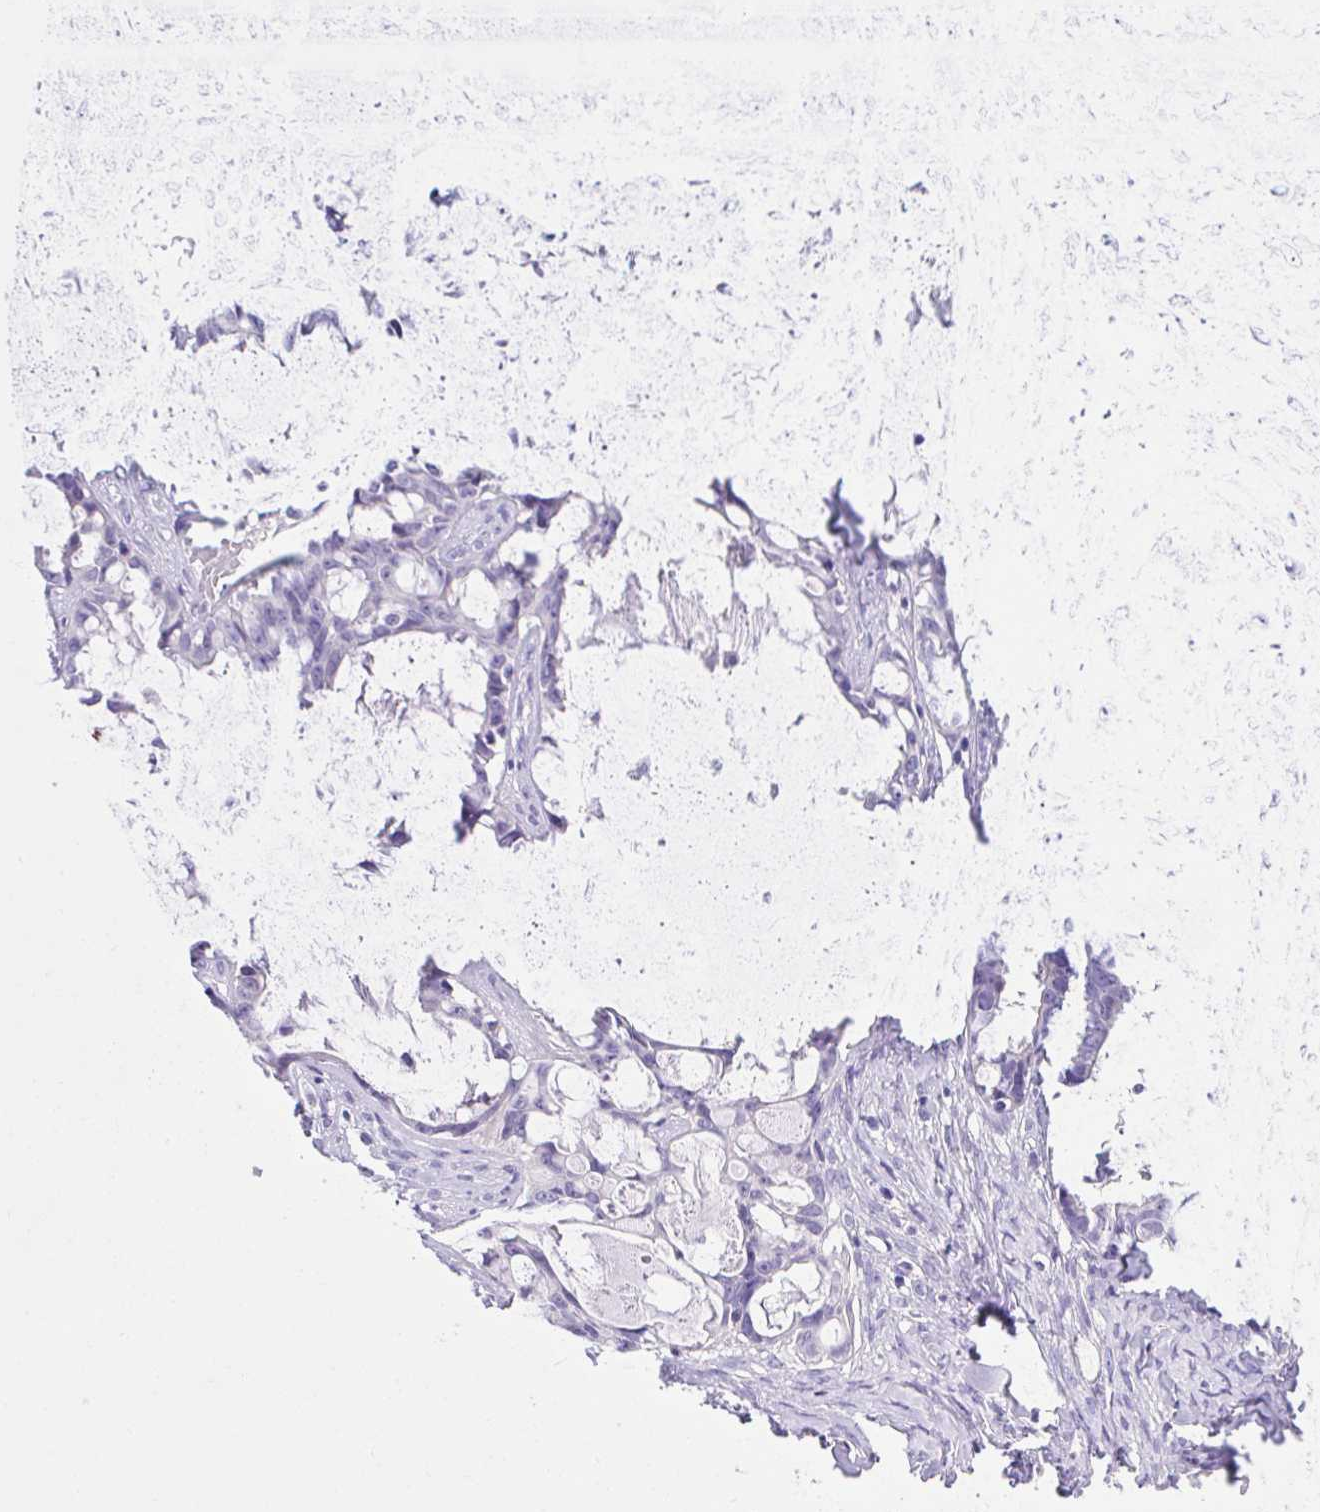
{"staining": {"intensity": "negative", "quantity": "none", "location": "none"}, "tissue": "ovarian cancer", "cell_type": "Tumor cells", "image_type": "cancer", "snomed": [{"axis": "morphology", "description": "Cystadenocarcinoma, serous, NOS"}, {"axis": "topography", "description": "Ovary"}], "caption": "A micrograph of ovarian cancer stained for a protein displays no brown staining in tumor cells. The staining is performed using DAB brown chromogen with nuclei counter-stained in using hematoxylin.", "gene": "HACD4", "patient": {"sex": "female", "age": 69}}